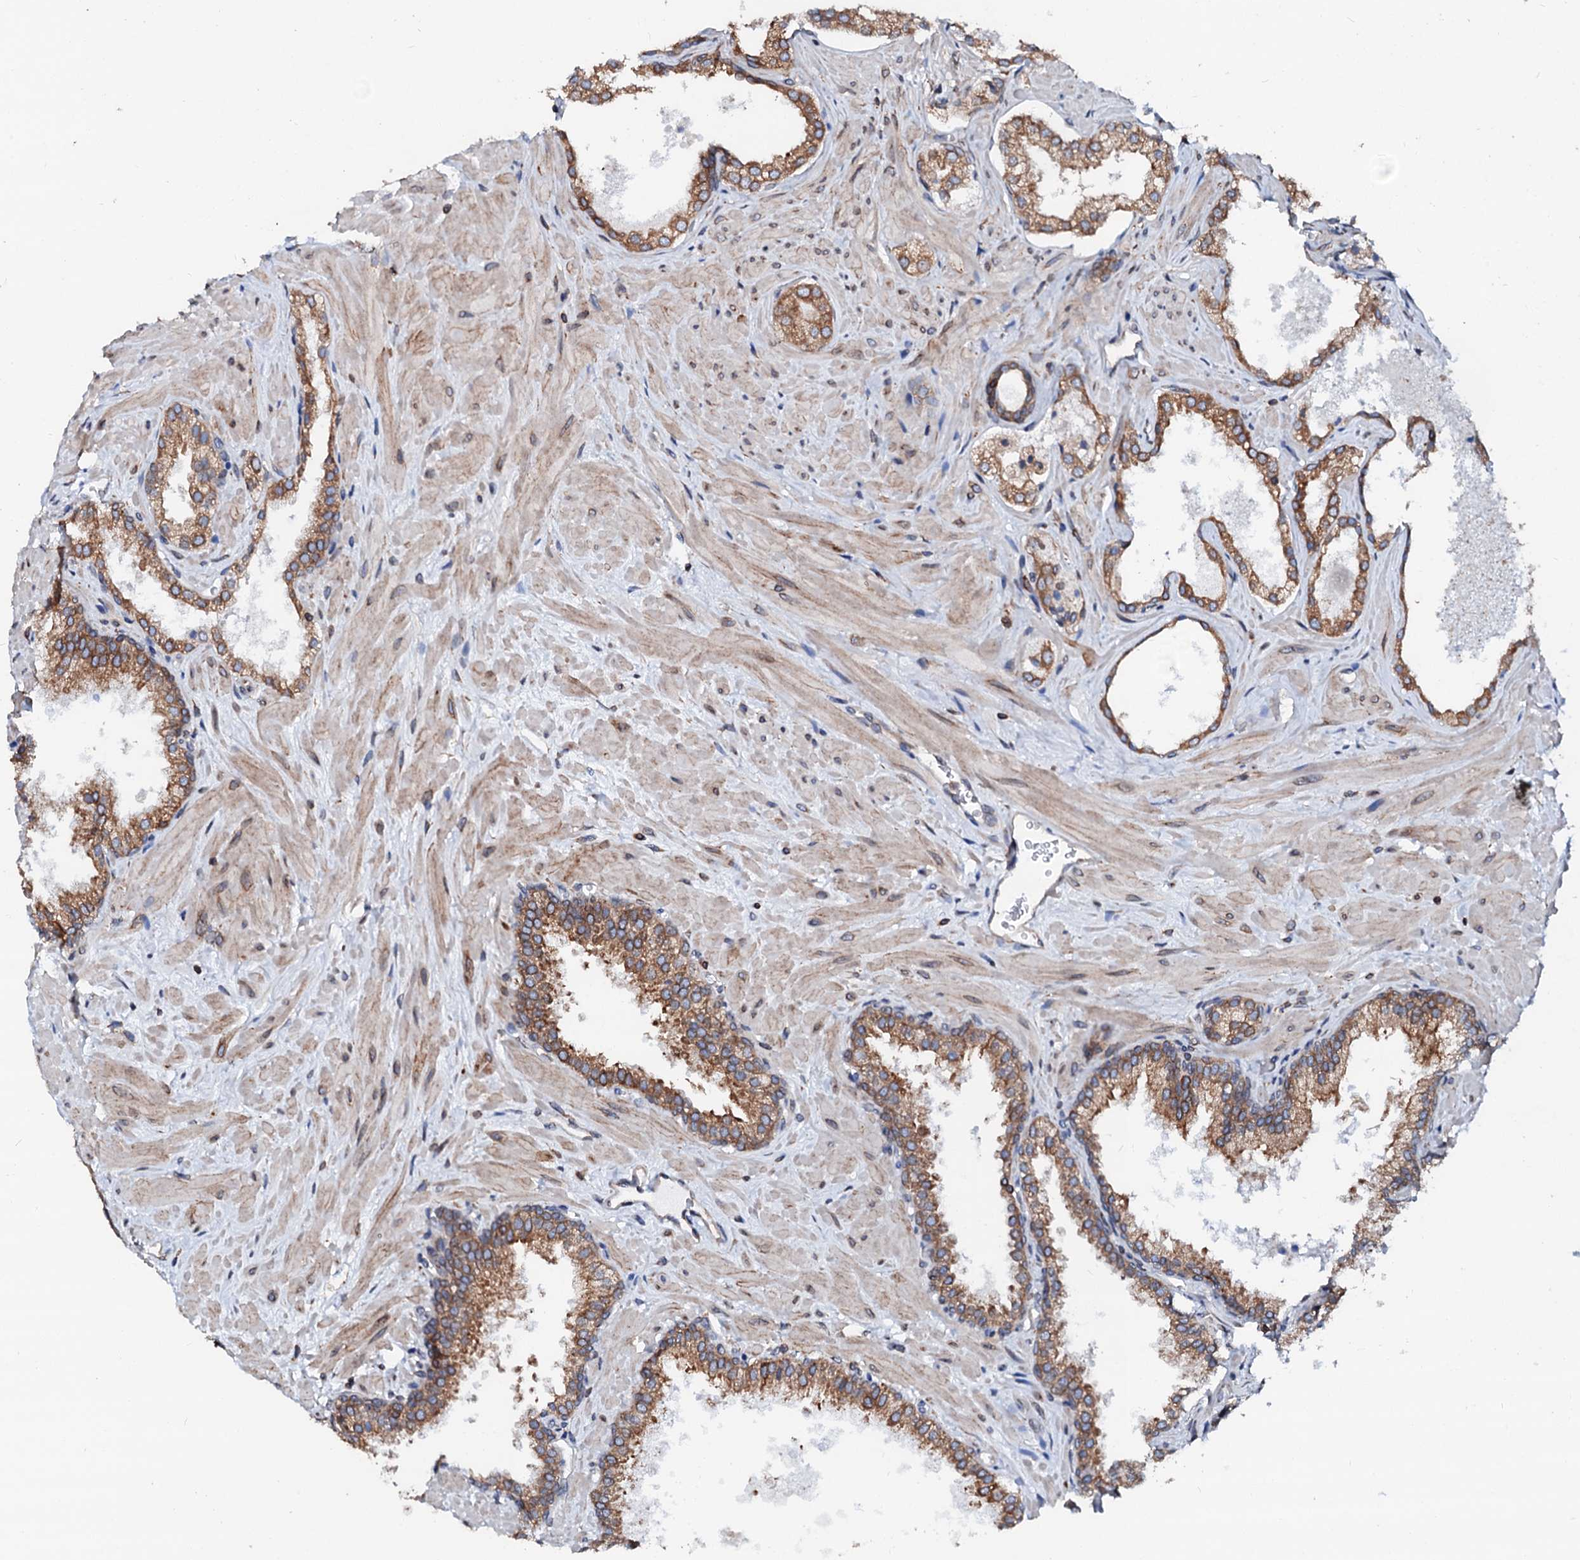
{"staining": {"intensity": "moderate", "quantity": ">75%", "location": "cytoplasmic/membranous"}, "tissue": "prostate cancer", "cell_type": "Tumor cells", "image_type": "cancer", "snomed": [{"axis": "morphology", "description": "Adenocarcinoma, High grade"}, {"axis": "topography", "description": "Prostate"}], "caption": "Human prostate adenocarcinoma (high-grade) stained with a protein marker demonstrates moderate staining in tumor cells.", "gene": "DERL1", "patient": {"sex": "male", "age": 64}}